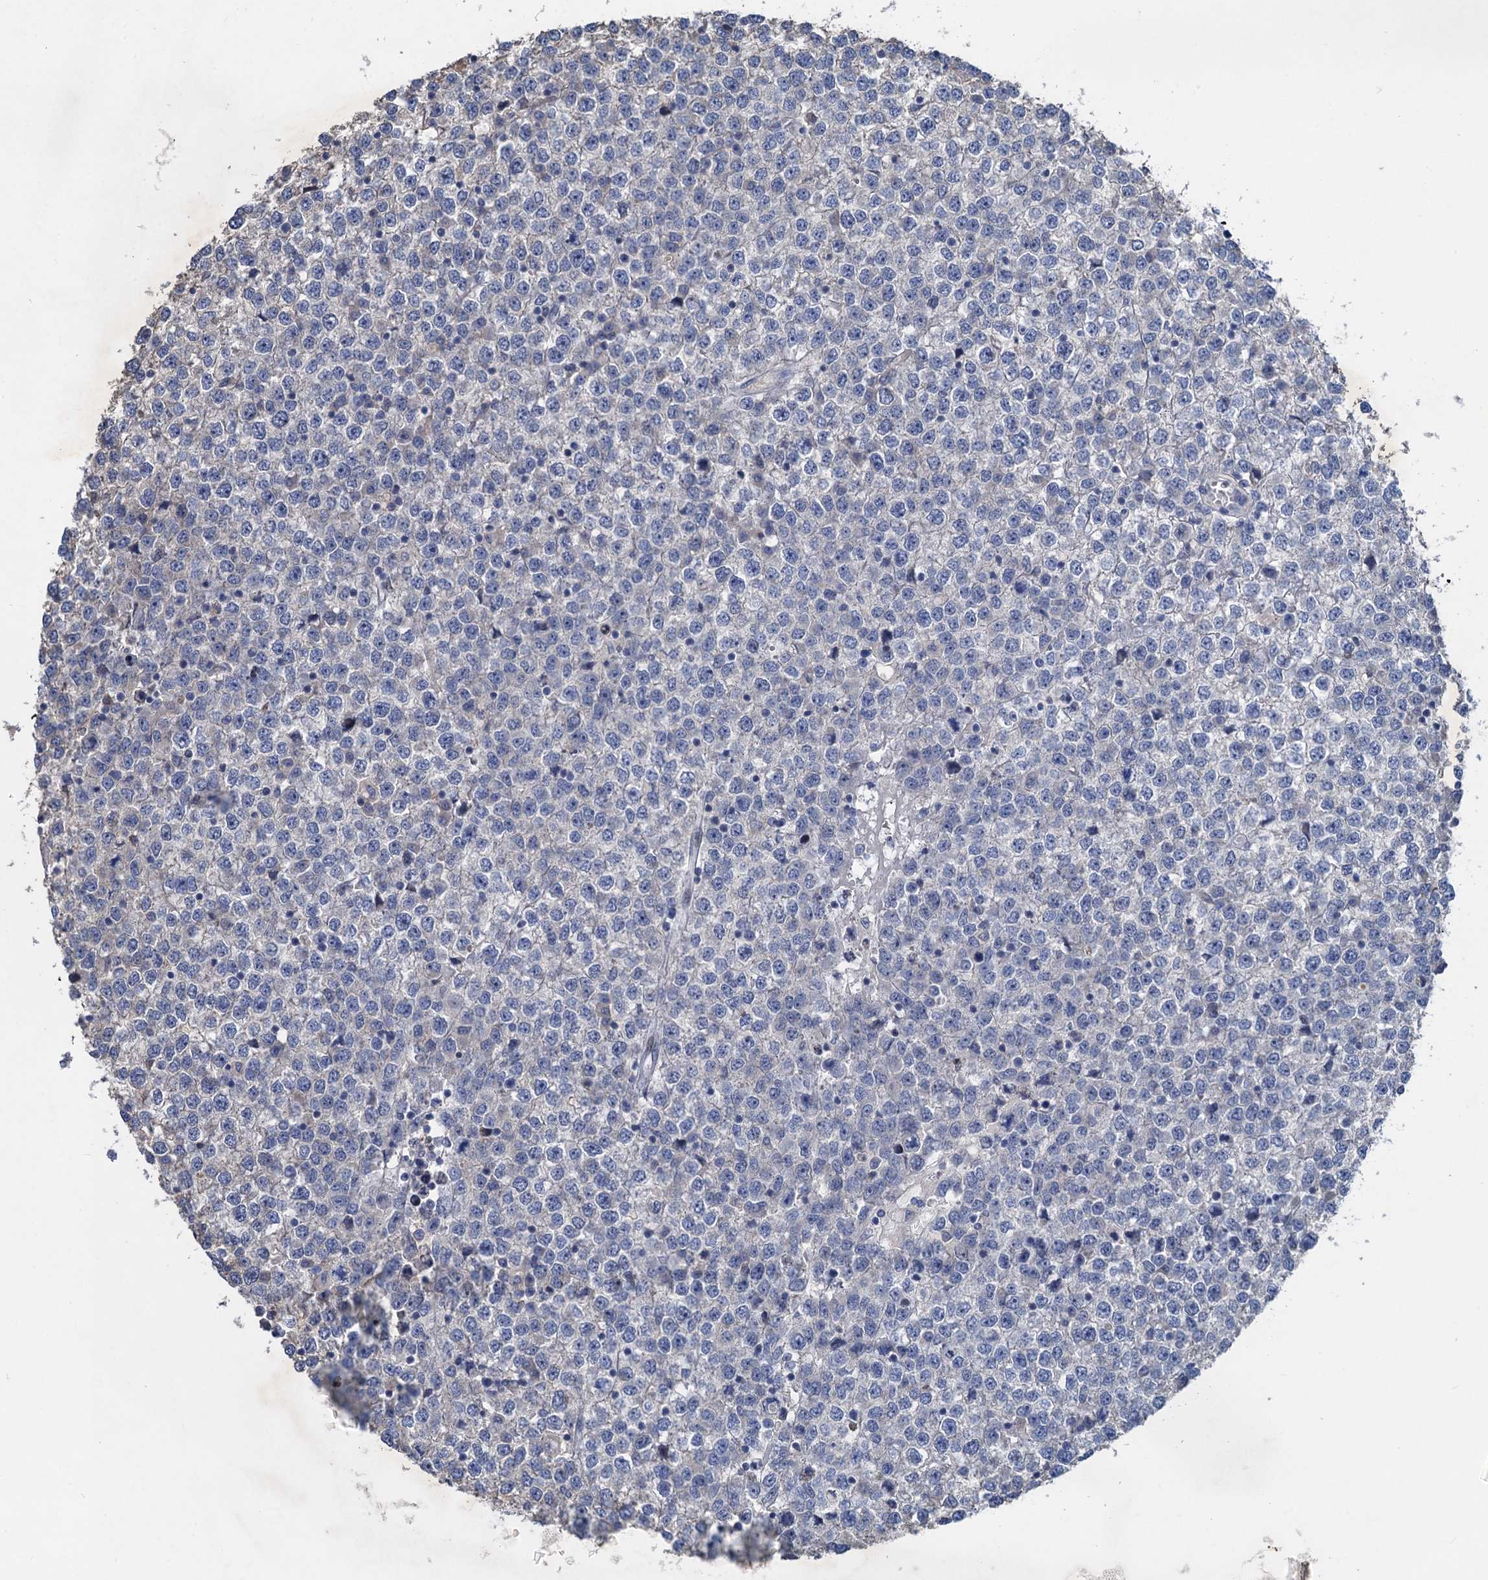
{"staining": {"intensity": "negative", "quantity": "none", "location": "none"}, "tissue": "testis cancer", "cell_type": "Tumor cells", "image_type": "cancer", "snomed": [{"axis": "morphology", "description": "Seminoma, NOS"}, {"axis": "topography", "description": "Testis"}], "caption": "There is no significant staining in tumor cells of testis cancer (seminoma).", "gene": "ESYT3", "patient": {"sex": "male", "age": 65}}